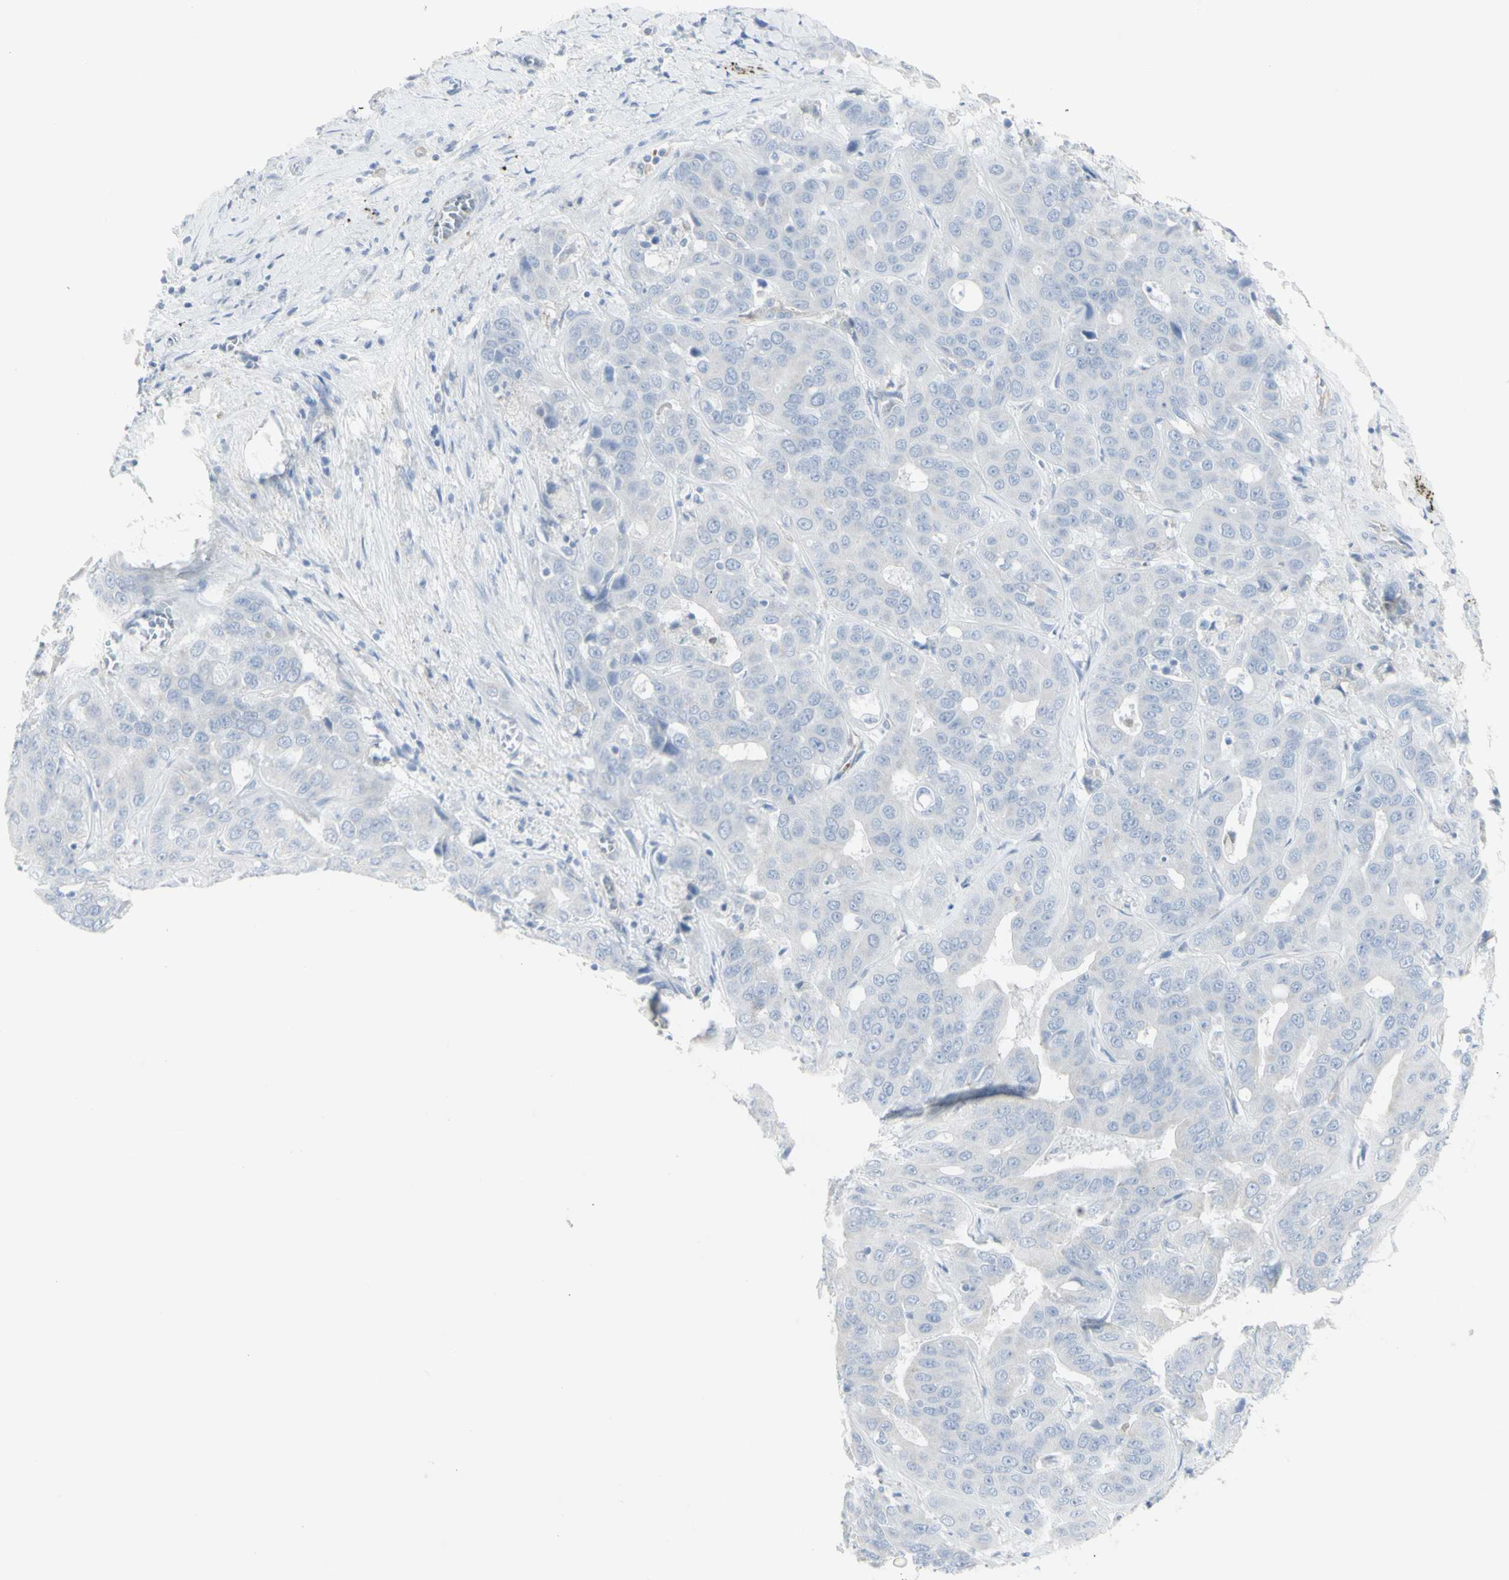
{"staining": {"intensity": "negative", "quantity": "none", "location": "none"}, "tissue": "liver cancer", "cell_type": "Tumor cells", "image_type": "cancer", "snomed": [{"axis": "morphology", "description": "Cholangiocarcinoma"}, {"axis": "topography", "description": "Liver"}], "caption": "Immunohistochemistry histopathology image of human liver cancer (cholangiocarcinoma) stained for a protein (brown), which shows no expression in tumor cells.", "gene": "ENSG00000198211", "patient": {"sex": "female", "age": 52}}